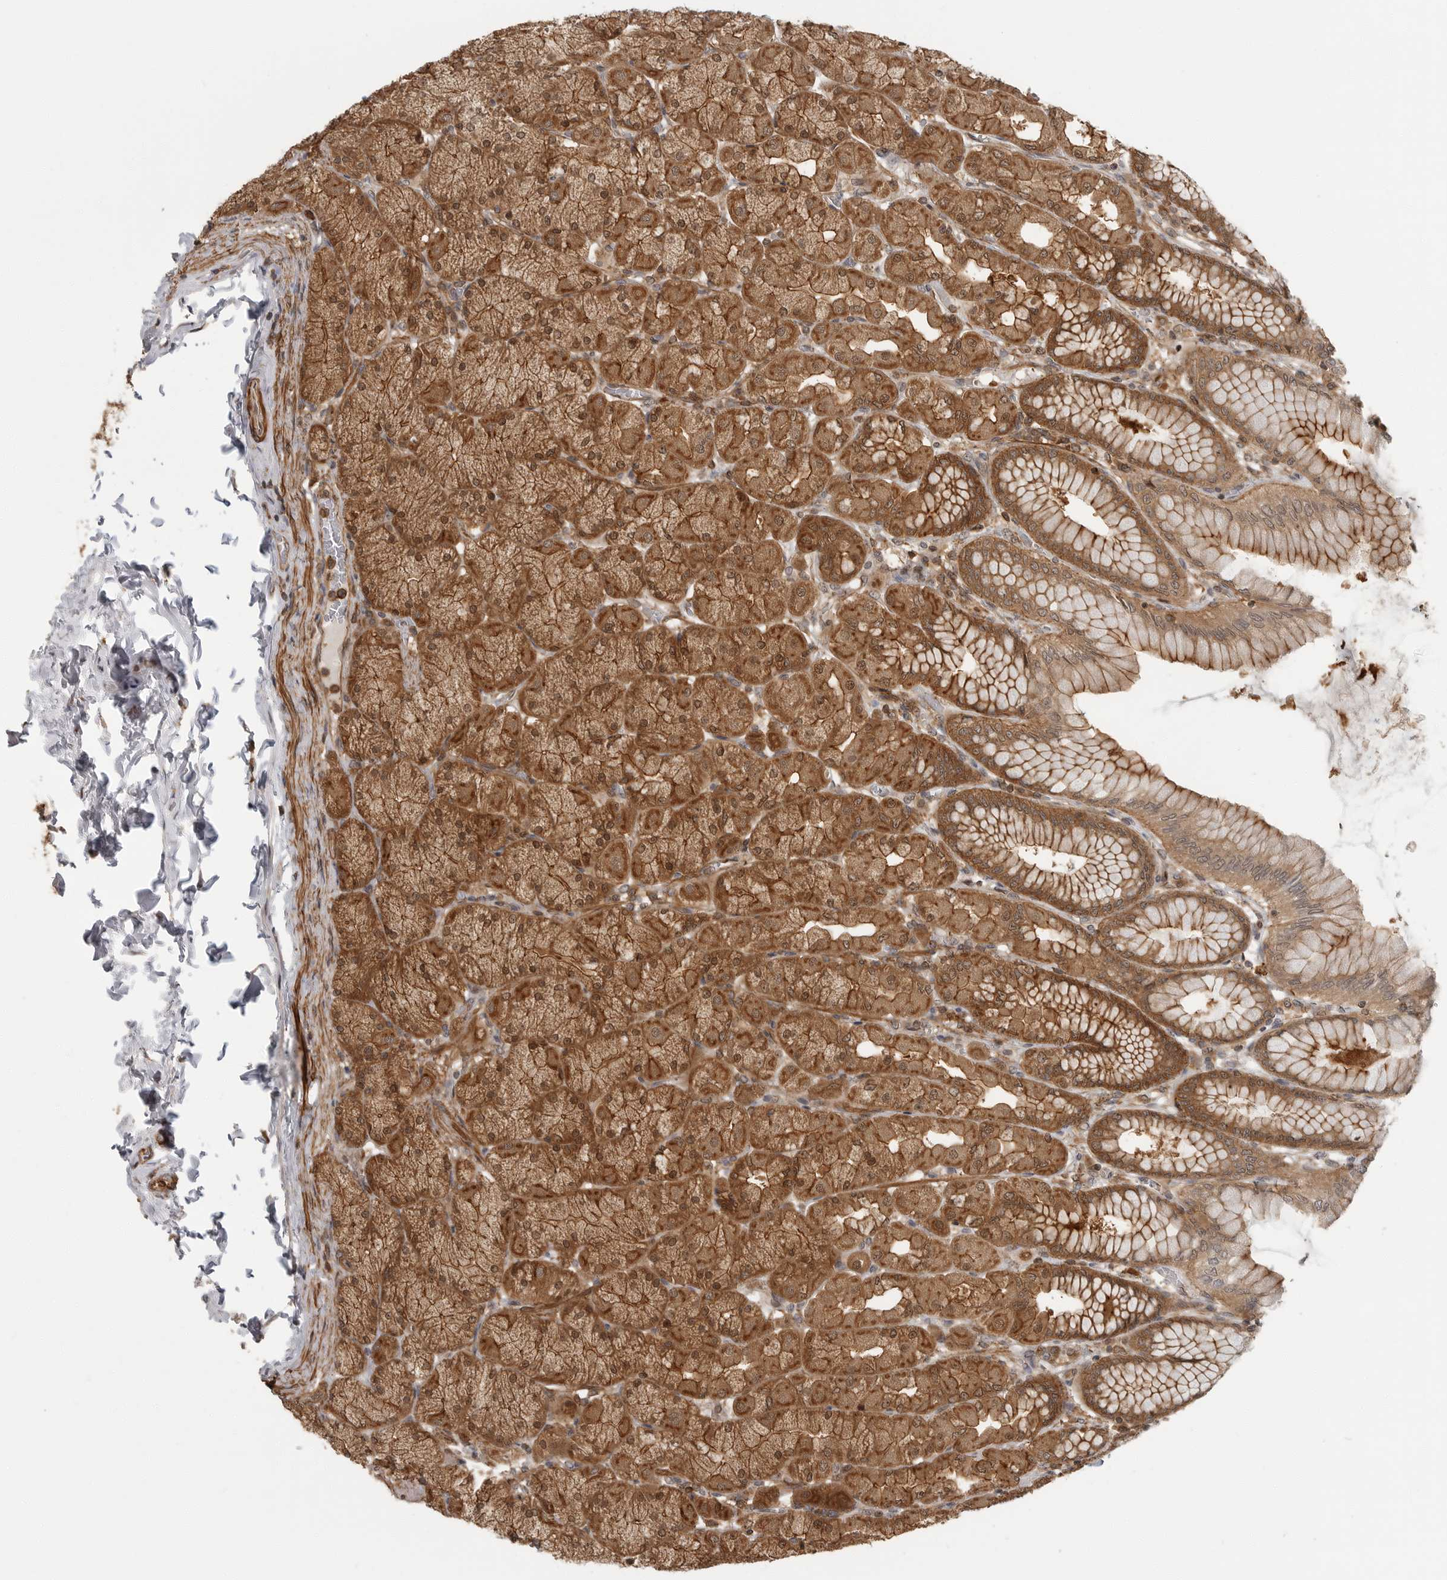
{"staining": {"intensity": "strong", "quantity": ">75%", "location": "cytoplasmic/membranous,nuclear"}, "tissue": "stomach", "cell_type": "Glandular cells", "image_type": "normal", "snomed": [{"axis": "morphology", "description": "Normal tissue, NOS"}, {"axis": "topography", "description": "Stomach, upper"}], "caption": "This photomicrograph displays normal stomach stained with immunohistochemistry (IHC) to label a protein in brown. The cytoplasmic/membranous,nuclear of glandular cells show strong positivity for the protein. Nuclei are counter-stained blue.", "gene": "ERN1", "patient": {"sex": "female", "age": 56}}